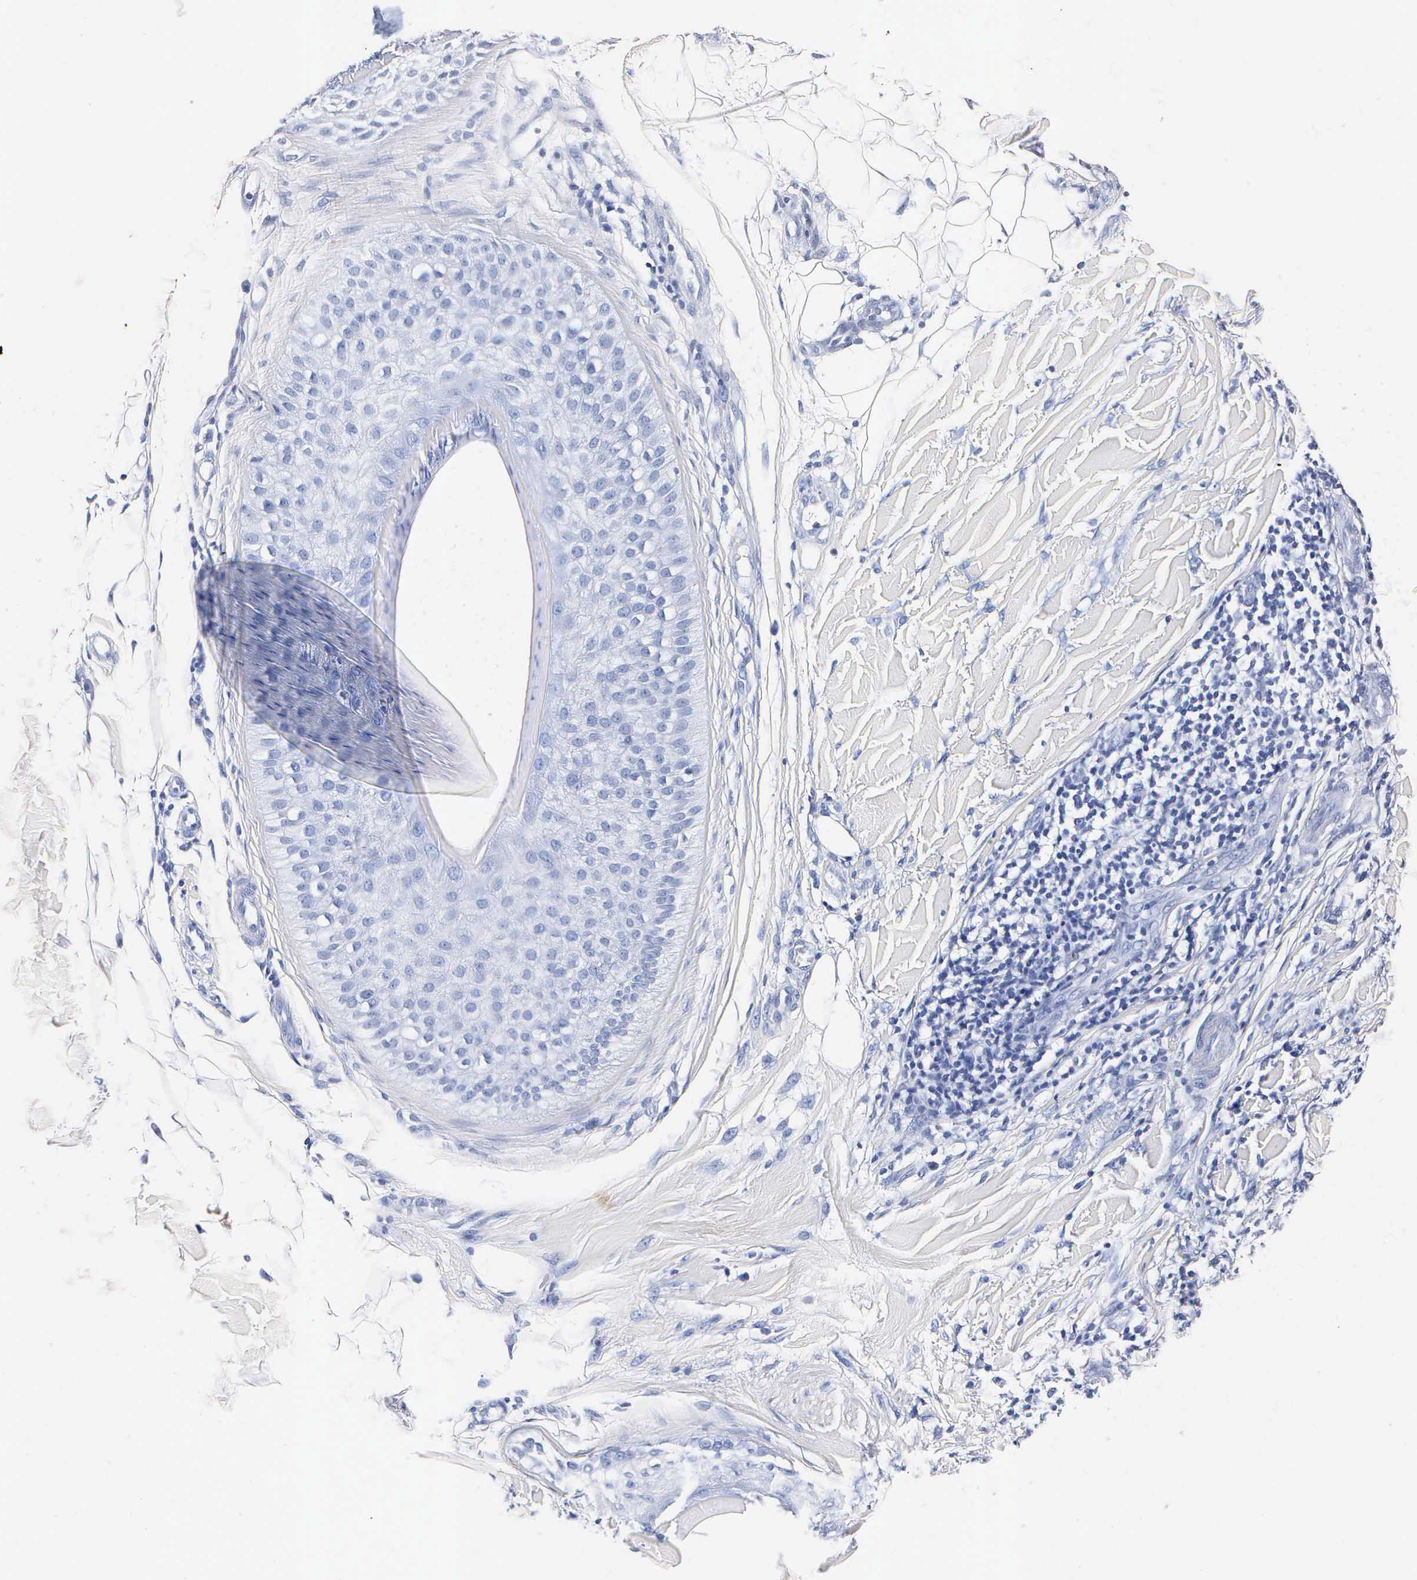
{"staining": {"intensity": "negative", "quantity": "none", "location": "none"}, "tissue": "skin cancer", "cell_type": "Tumor cells", "image_type": "cancer", "snomed": [{"axis": "morphology", "description": "Squamous cell carcinoma, NOS"}, {"axis": "topography", "description": "Skin"}], "caption": "A high-resolution photomicrograph shows IHC staining of skin cancer, which shows no significant staining in tumor cells.", "gene": "ENO2", "patient": {"sex": "male", "age": 77}}